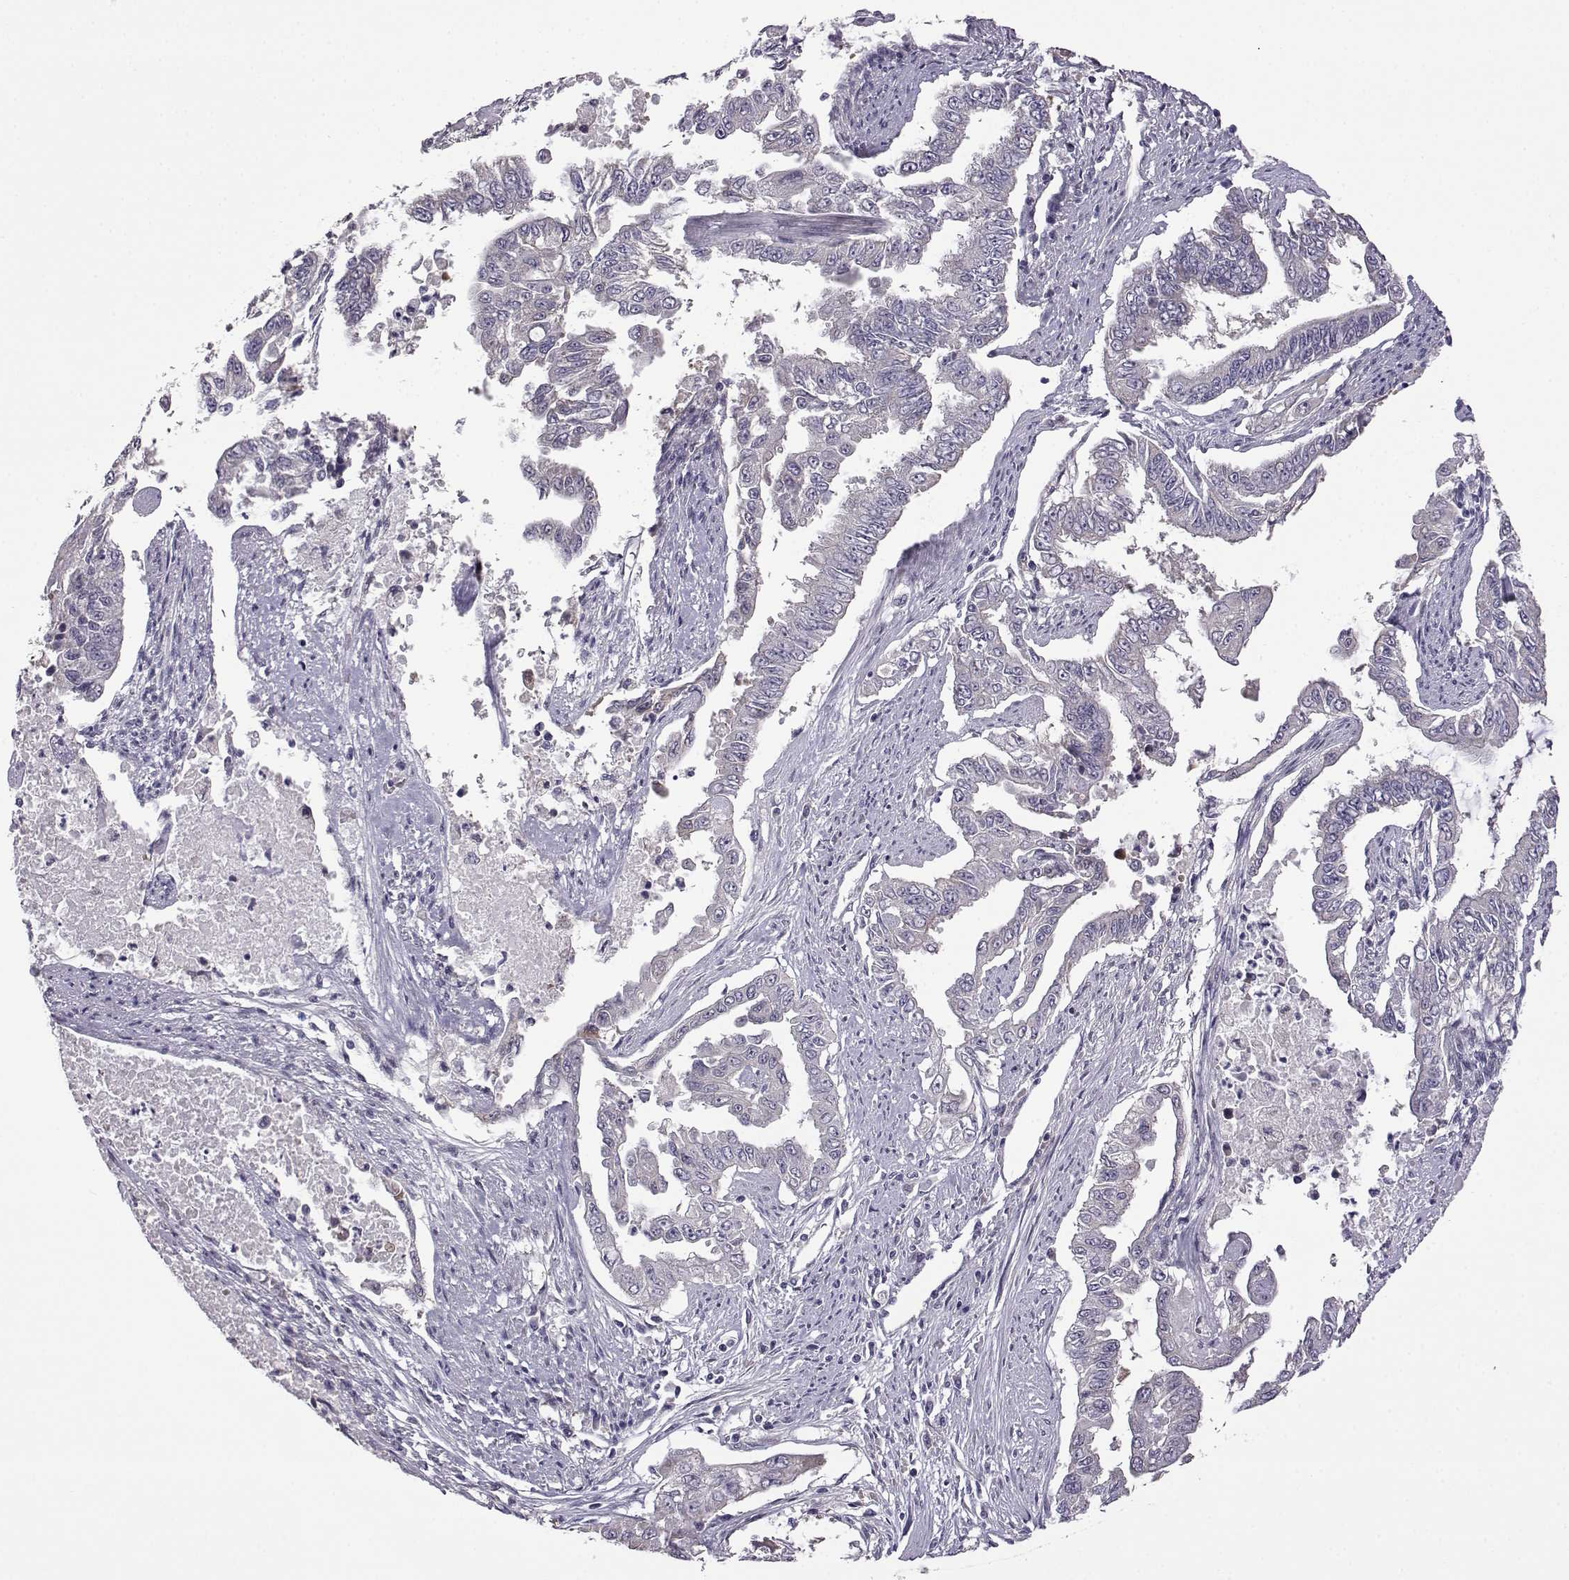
{"staining": {"intensity": "negative", "quantity": "none", "location": "none"}, "tissue": "endometrial cancer", "cell_type": "Tumor cells", "image_type": "cancer", "snomed": [{"axis": "morphology", "description": "Adenocarcinoma, NOS"}, {"axis": "topography", "description": "Uterus"}], "caption": "IHC of human adenocarcinoma (endometrial) reveals no positivity in tumor cells.", "gene": "VGF", "patient": {"sex": "female", "age": 59}}